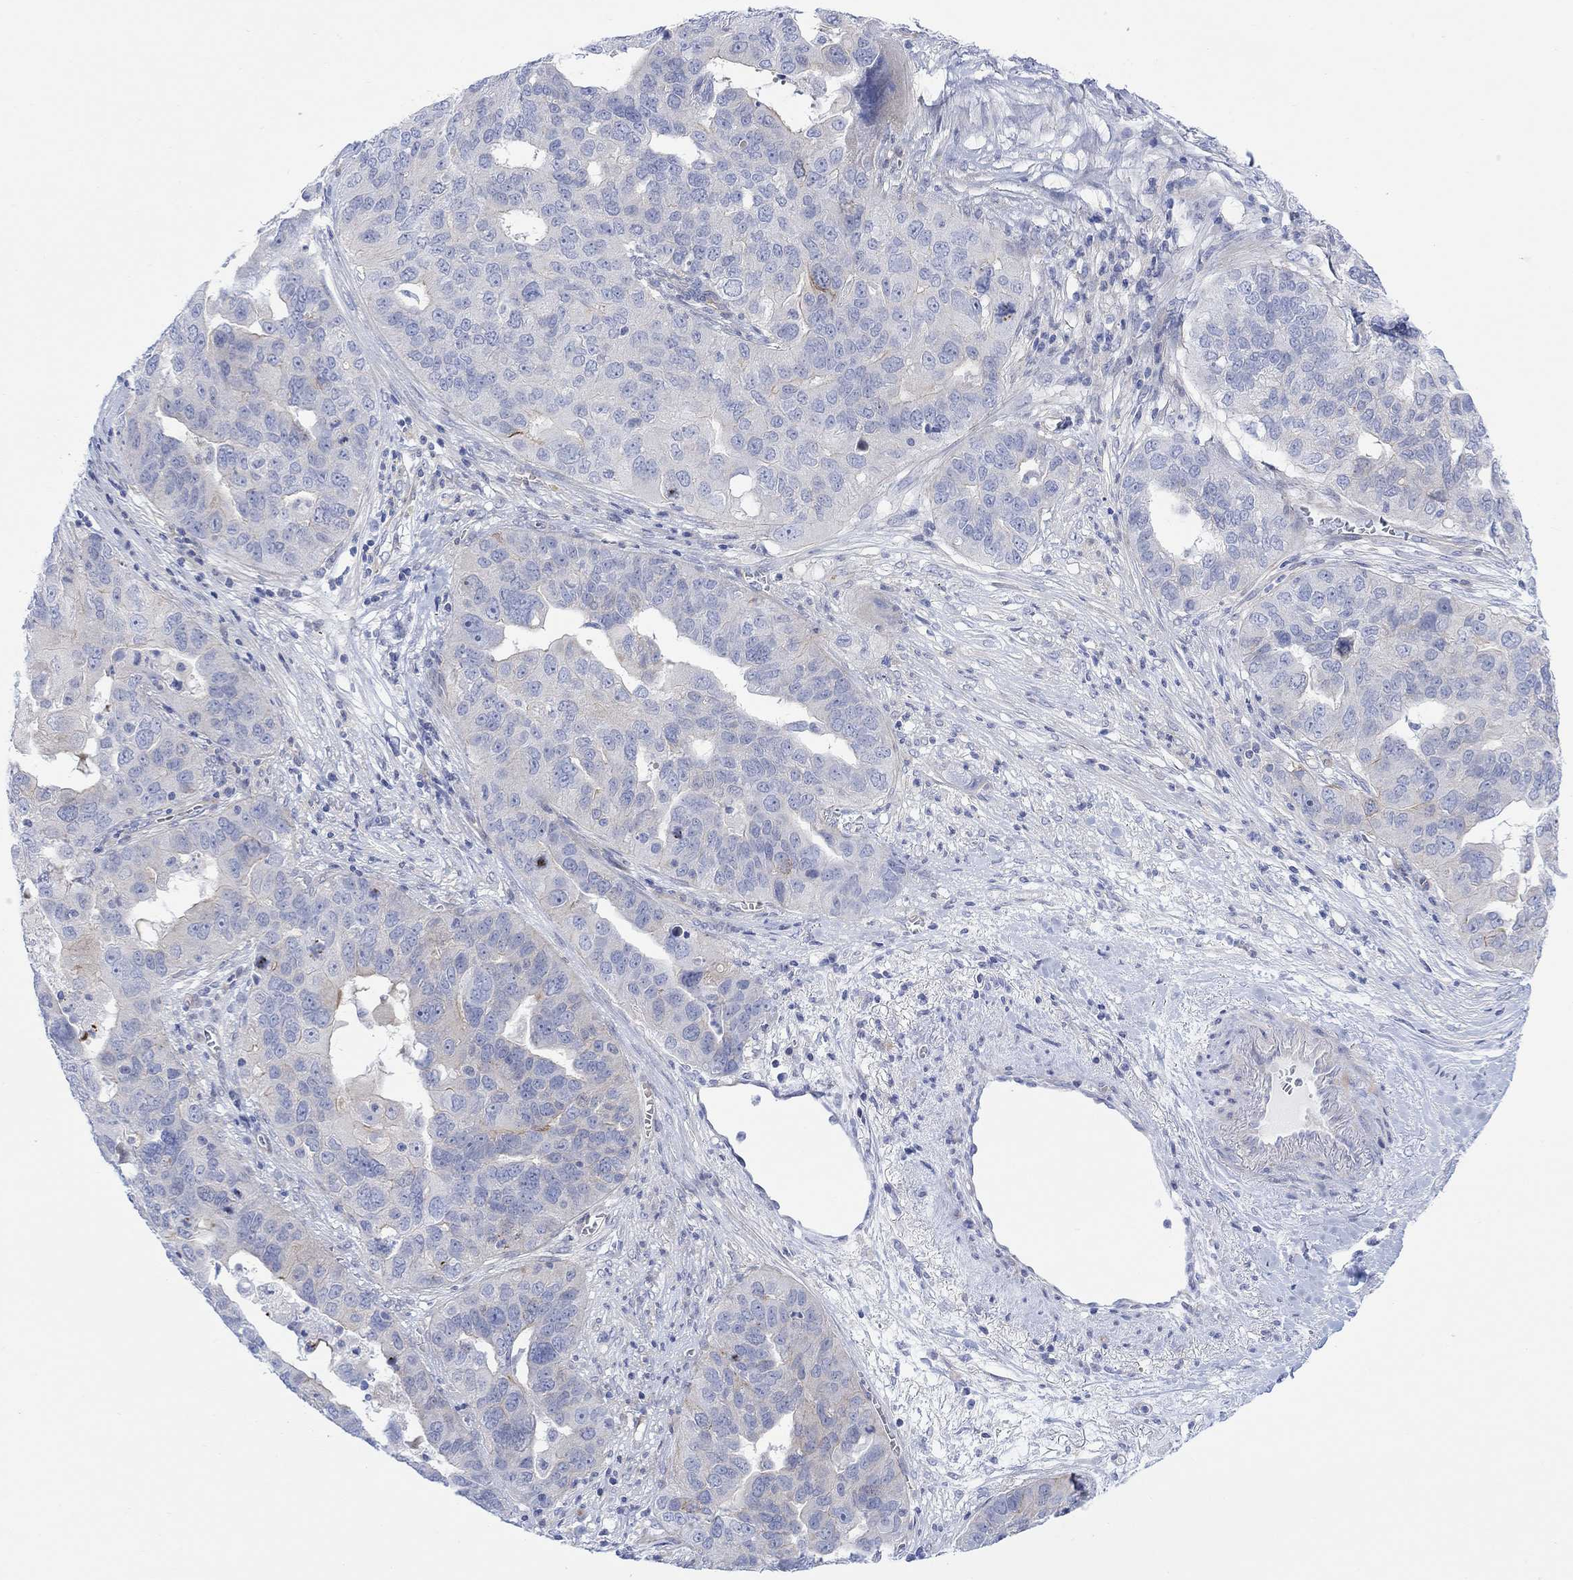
{"staining": {"intensity": "negative", "quantity": "none", "location": "none"}, "tissue": "ovarian cancer", "cell_type": "Tumor cells", "image_type": "cancer", "snomed": [{"axis": "morphology", "description": "Carcinoma, endometroid"}, {"axis": "topography", "description": "Soft tissue"}, {"axis": "topography", "description": "Ovary"}], "caption": "The immunohistochemistry photomicrograph has no significant expression in tumor cells of endometroid carcinoma (ovarian) tissue. (Brightfield microscopy of DAB immunohistochemistry (IHC) at high magnification).", "gene": "TLDC2", "patient": {"sex": "female", "age": 52}}